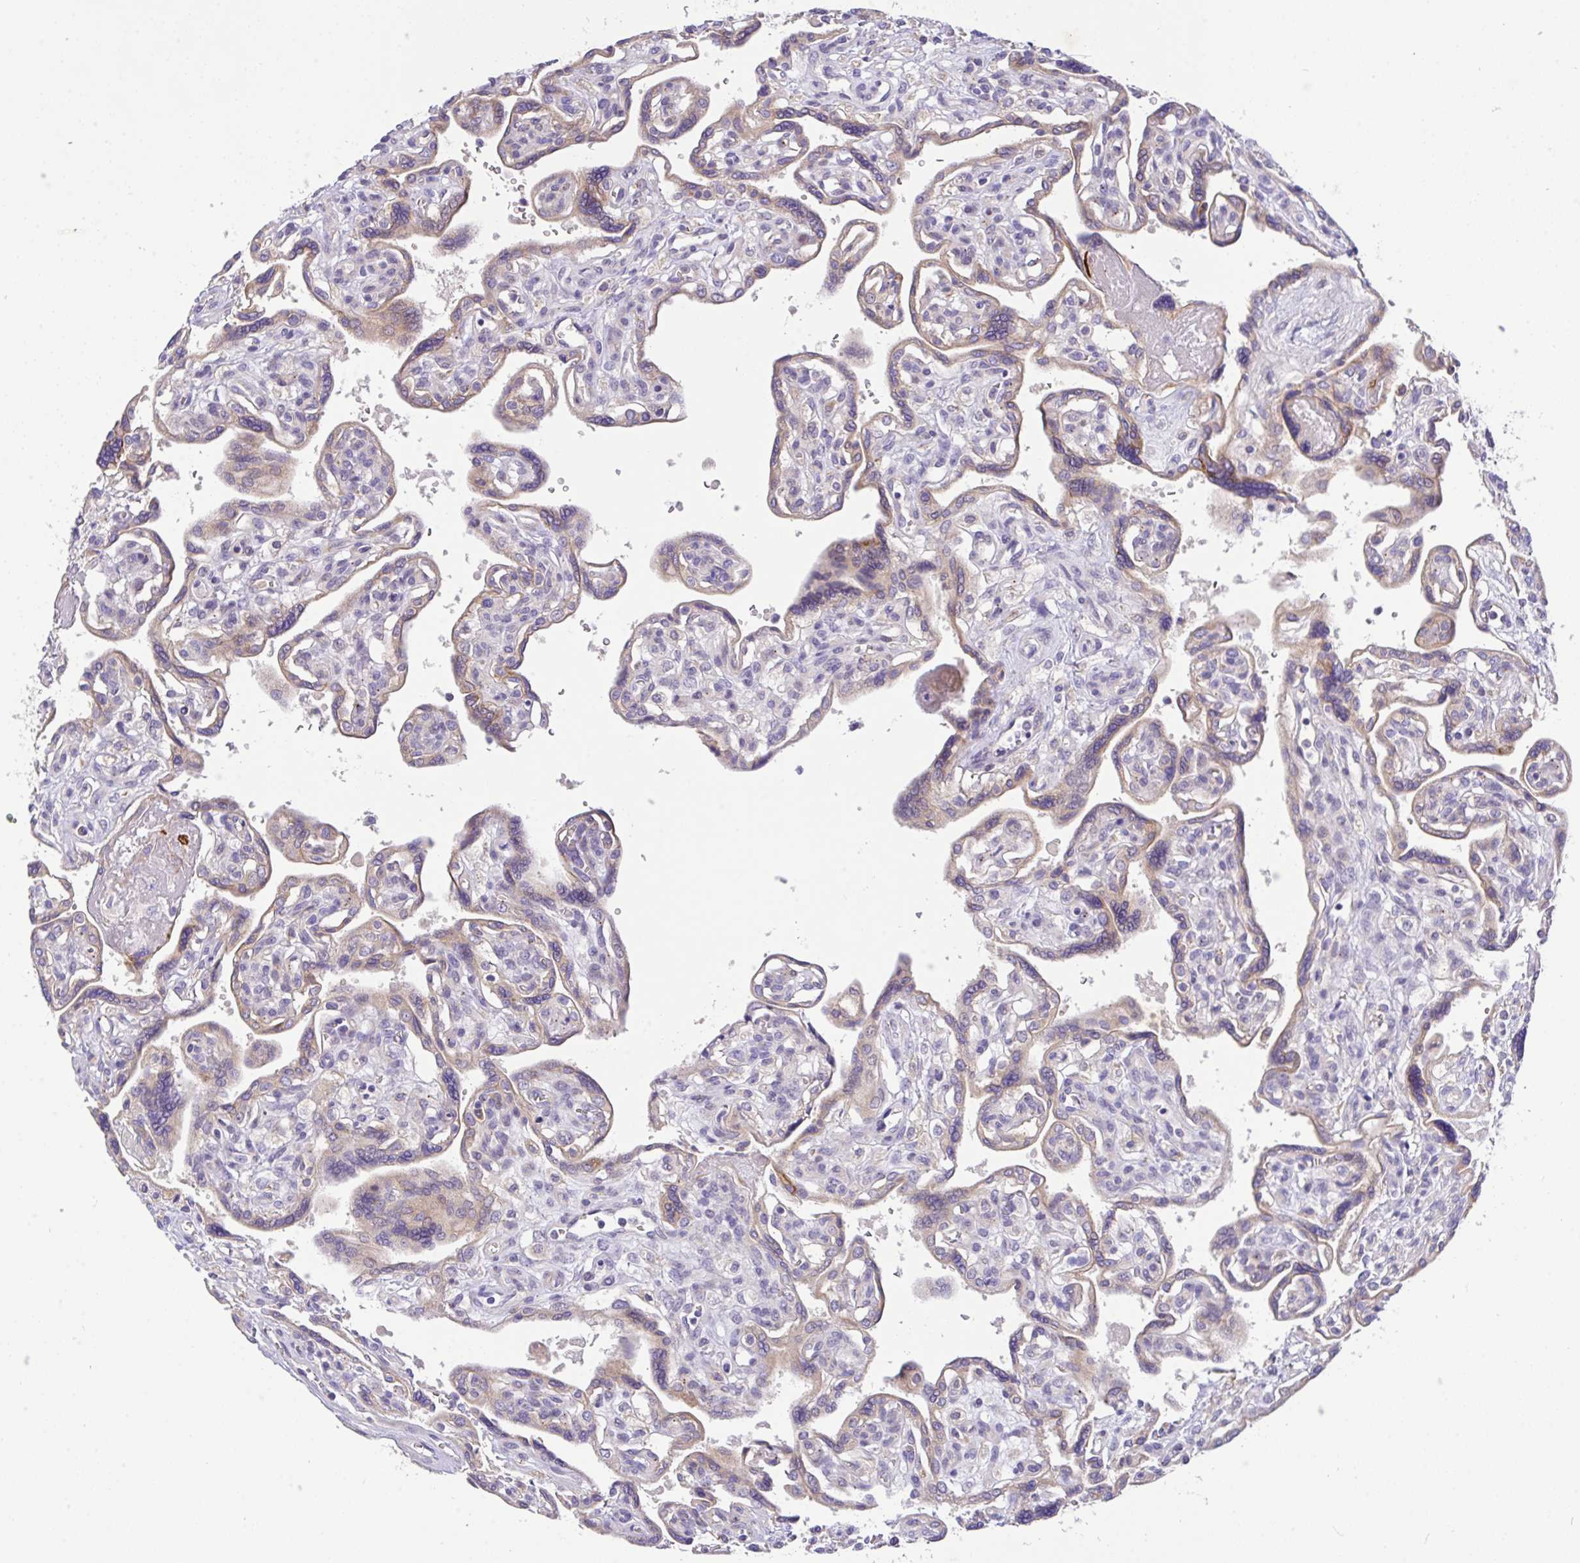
{"staining": {"intensity": "strong", "quantity": "<25%", "location": "cytoplasmic/membranous"}, "tissue": "placenta", "cell_type": "Trophoblastic cells", "image_type": "normal", "snomed": [{"axis": "morphology", "description": "Normal tissue, NOS"}, {"axis": "topography", "description": "Placenta"}], "caption": "Immunohistochemistry (IHC) (DAB (3,3'-diaminobenzidine)) staining of benign placenta reveals strong cytoplasmic/membranous protein expression in about <25% of trophoblastic cells.", "gene": "EPN3", "patient": {"sex": "female", "age": 39}}